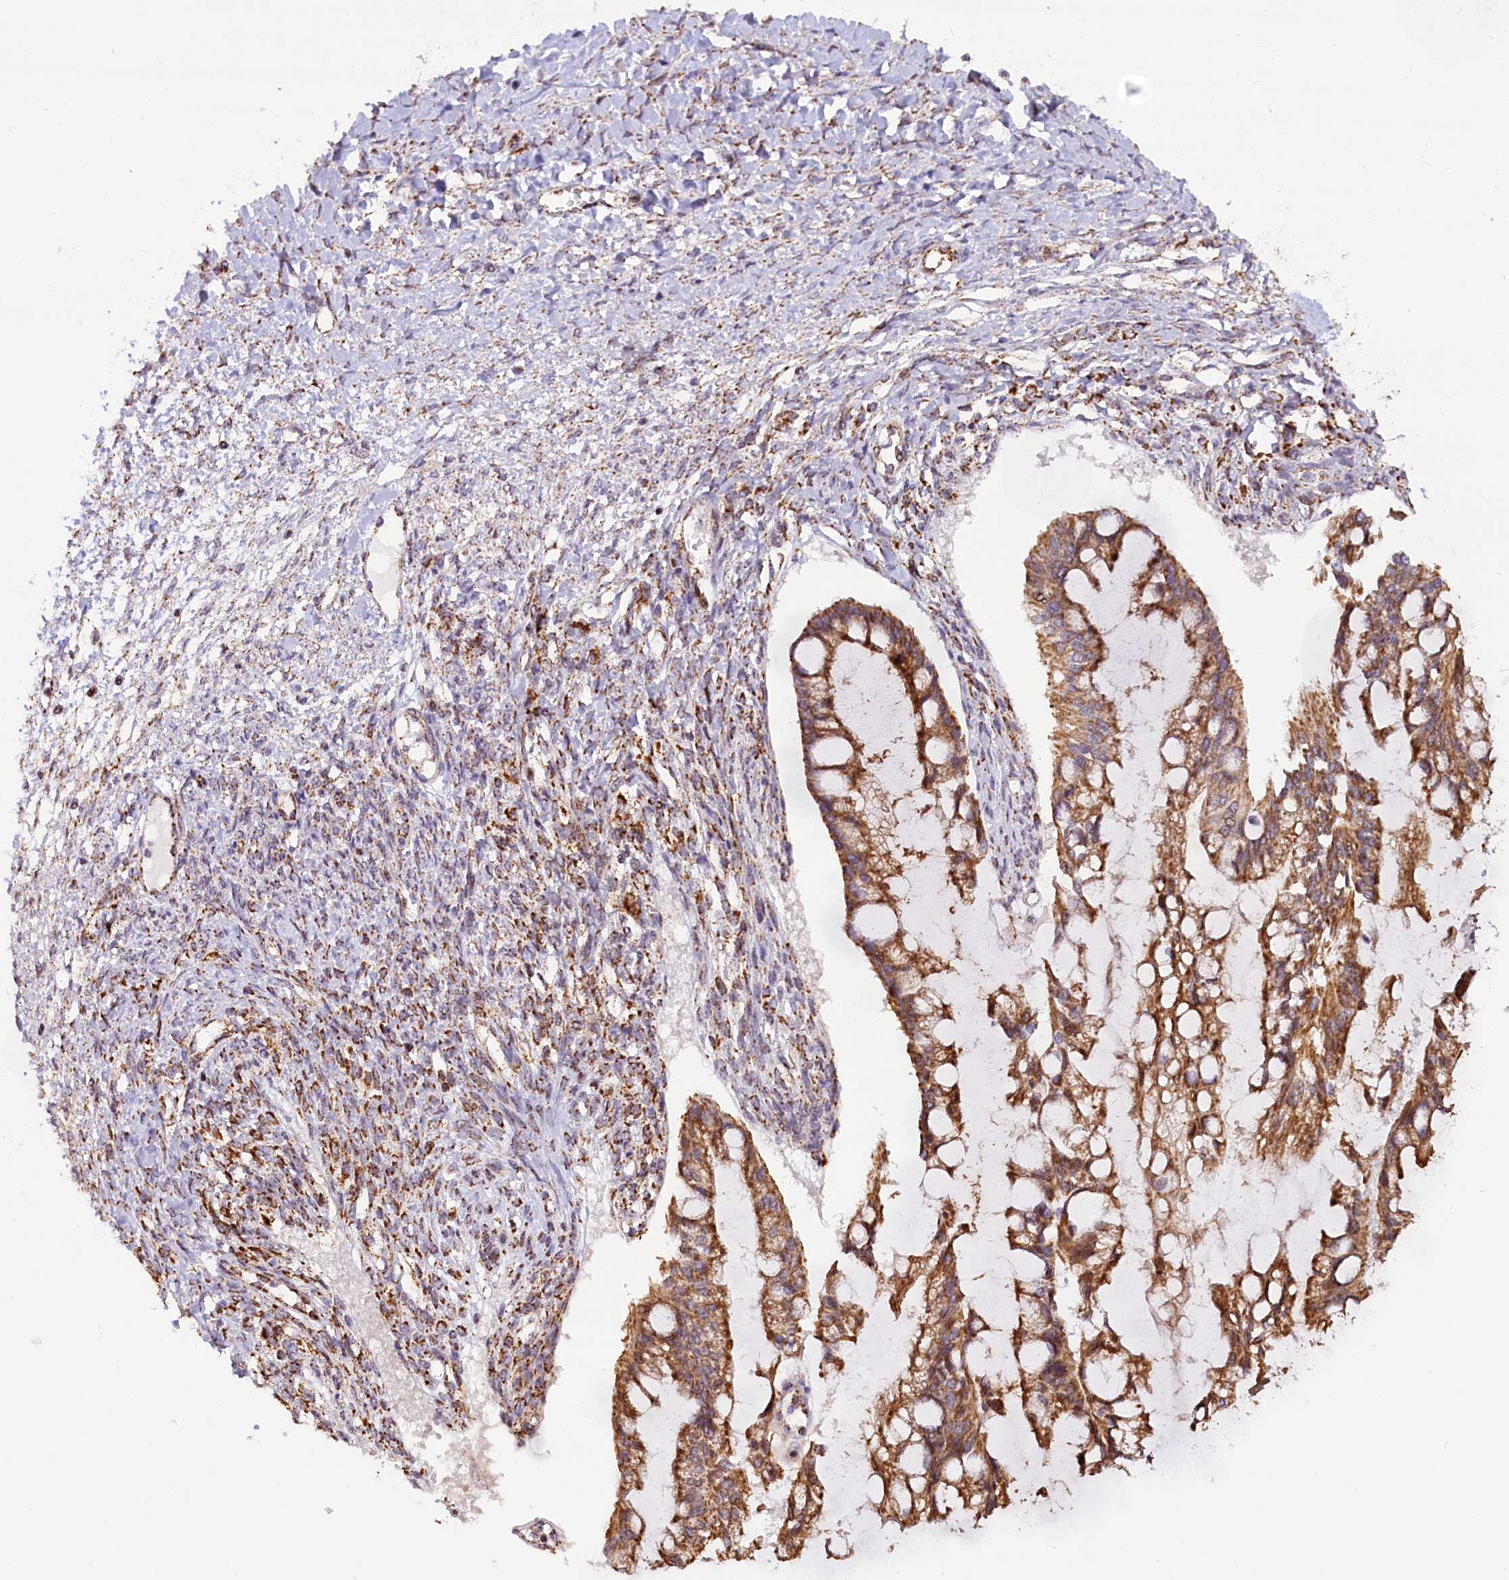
{"staining": {"intensity": "strong", "quantity": ">75%", "location": "cytoplasmic/membranous"}, "tissue": "ovarian cancer", "cell_type": "Tumor cells", "image_type": "cancer", "snomed": [{"axis": "morphology", "description": "Cystadenocarcinoma, mucinous, NOS"}, {"axis": "topography", "description": "Ovary"}], "caption": "Immunohistochemistry (IHC) histopathology image of neoplastic tissue: ovarian cancer (mucinous cystadenocarcinoma) stained using IHC shows high levels of strong protein expression localized specifically in the cytoplasmic/membranous of tumor cells, appearing as a cytoplasmic/membranous brown color.", "gene": "NDUFA8", "patient": {"sex": "female", "age": 73}}